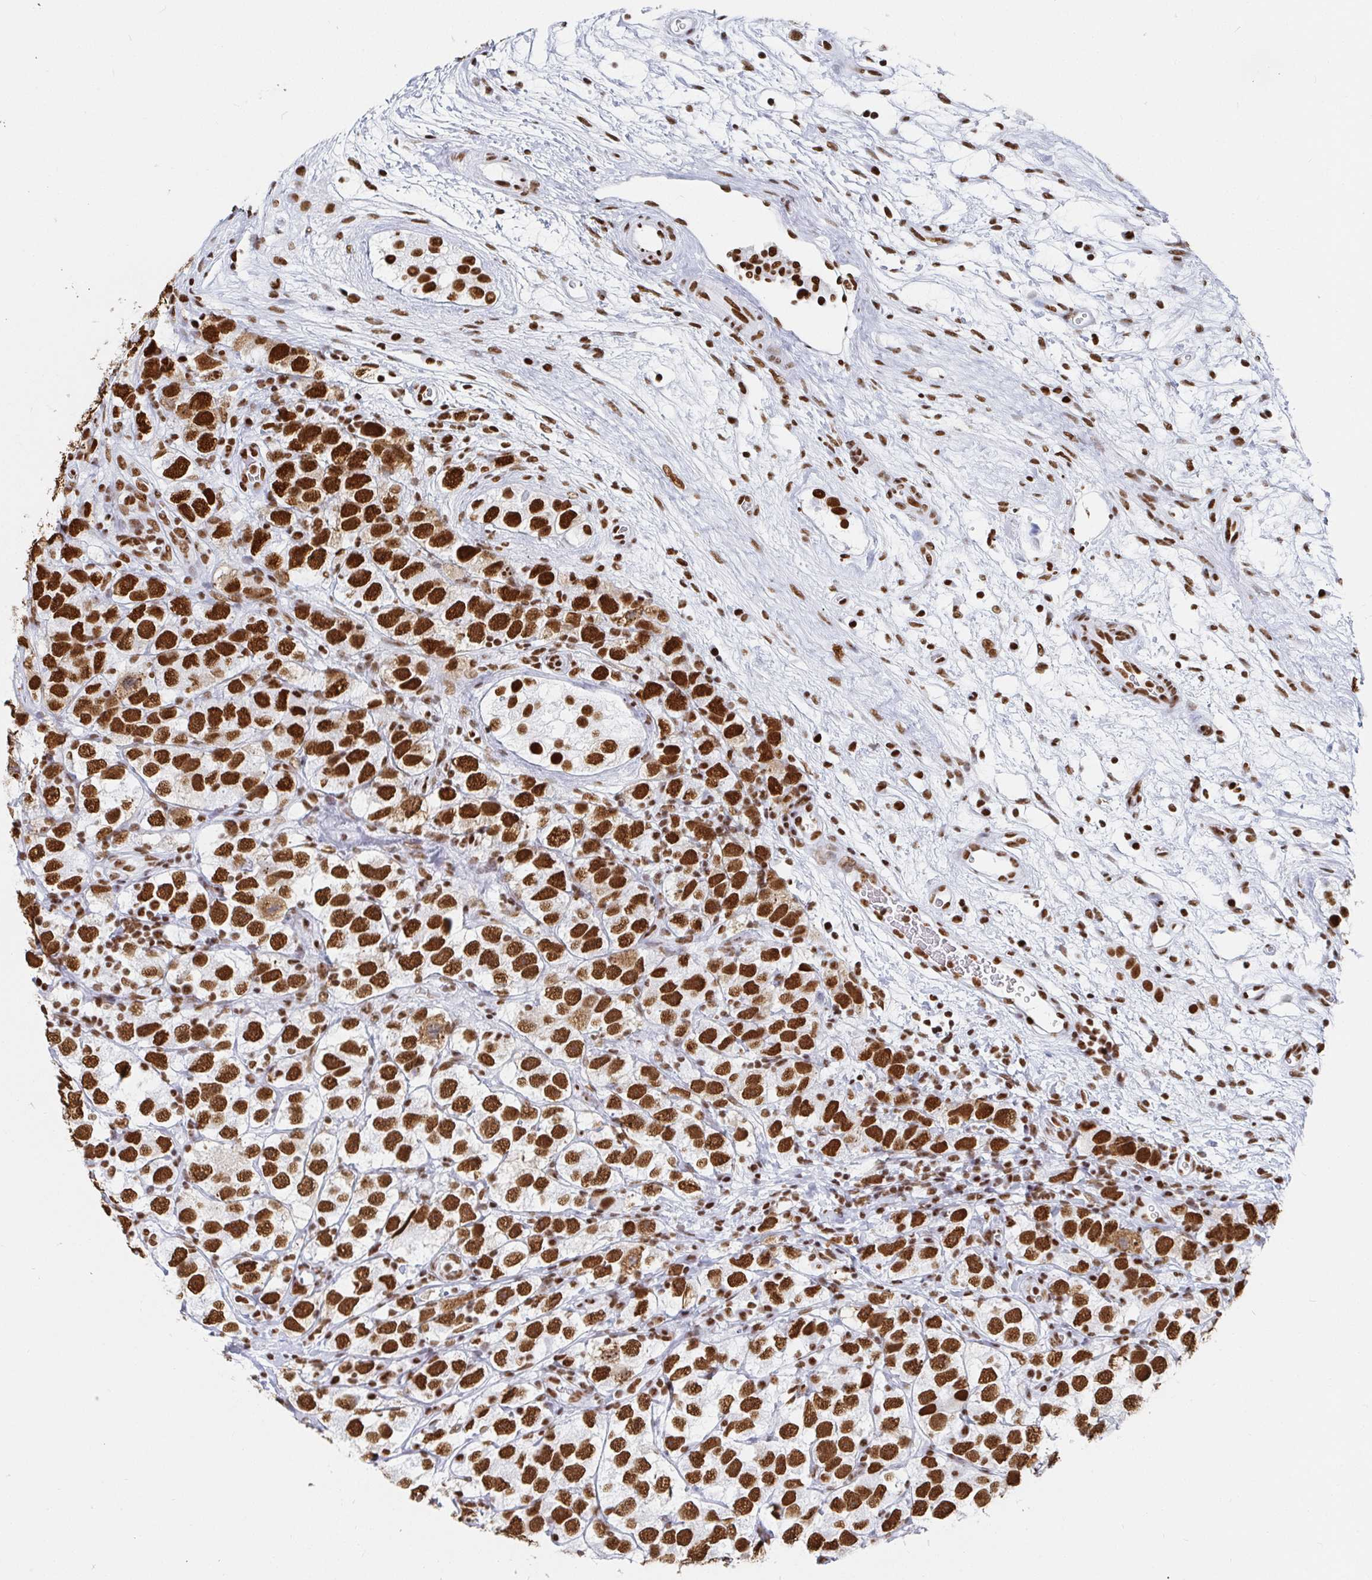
{"staining": {"intensity": "strong", "quantity": ">75%", "location": "nuclear"}, "tissue": "testis cancer", "cell_type": "Tumor cells", "image_type": "cancer", "snomed": [{"axis": "morphology", "description": "Seminoma, NOS"}, {"axis": "topography", "description": "Testis"}], "caption": "A brown stain shows strong nuclear positivity of a protein in testis cancer tumor cells. Immunohistochemistry stains the protein in brown and the nuclei are stained blue.", "gene": "EWSR1", "patient": {"sex": "male", "age": 26}}